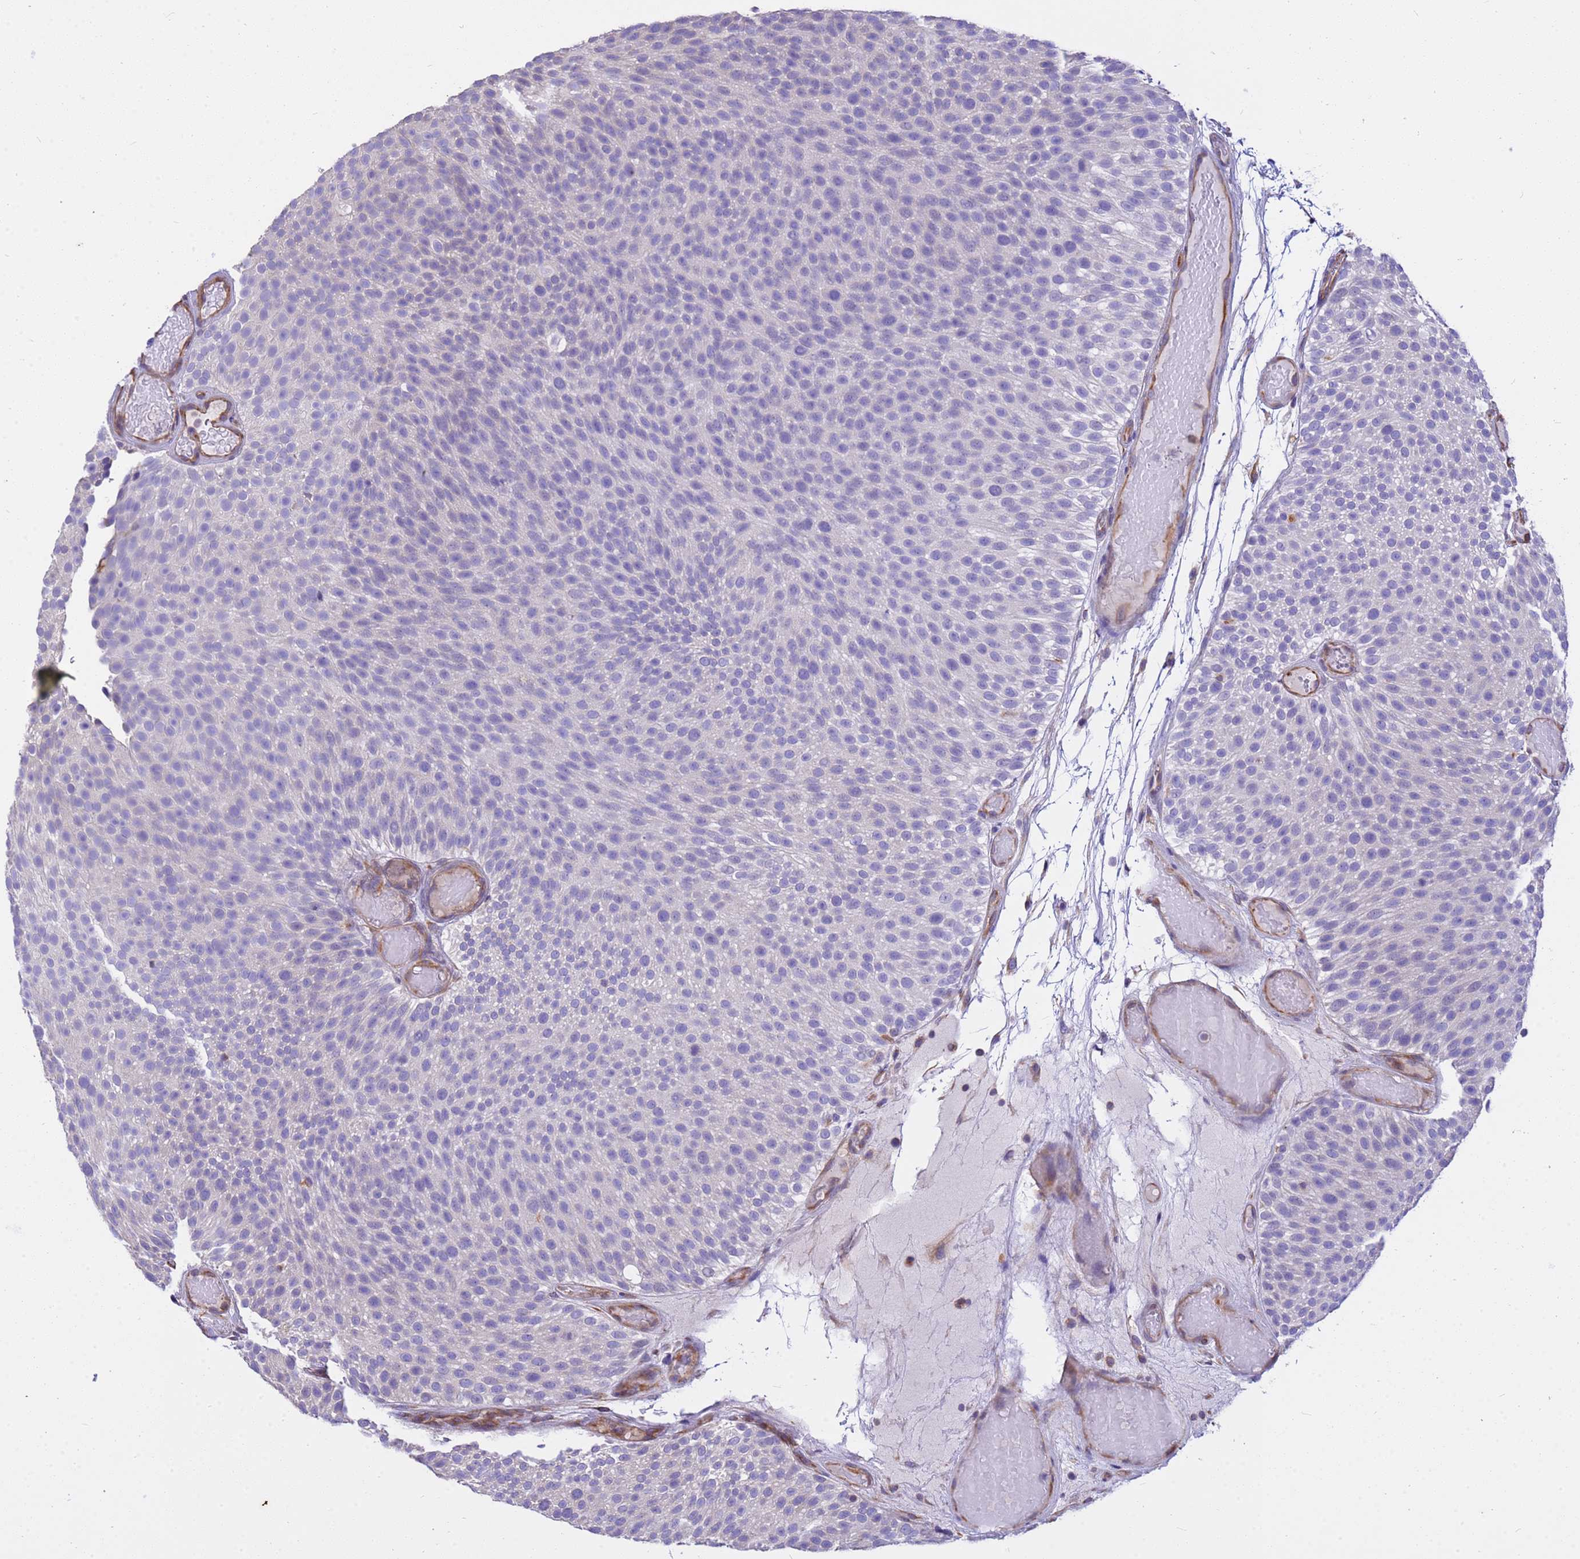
{"staining": {"intensity": "negative", "quantity": "none", "location": "none"}, "tissue": "urothelial cancer", "cell_type": "Tumor cells", "image_type": "cancer", "snomed": [{"axis": "morphology", "description": "Urothelial carcinoma, Low grade"}, {"axis": "topography", "description": "Urinary bladder"}], "caption": "The immunohistochemistry (IHC) image has no significant positivity in tumor cells of urothelial cancer tissue. Brightfield microscopy of IHC stained with DAB (brown) and hematoxylin (blue), captured at high magnification.", "gene": "TCEAL3", "patient": {"sex": "male", "age": 78}}